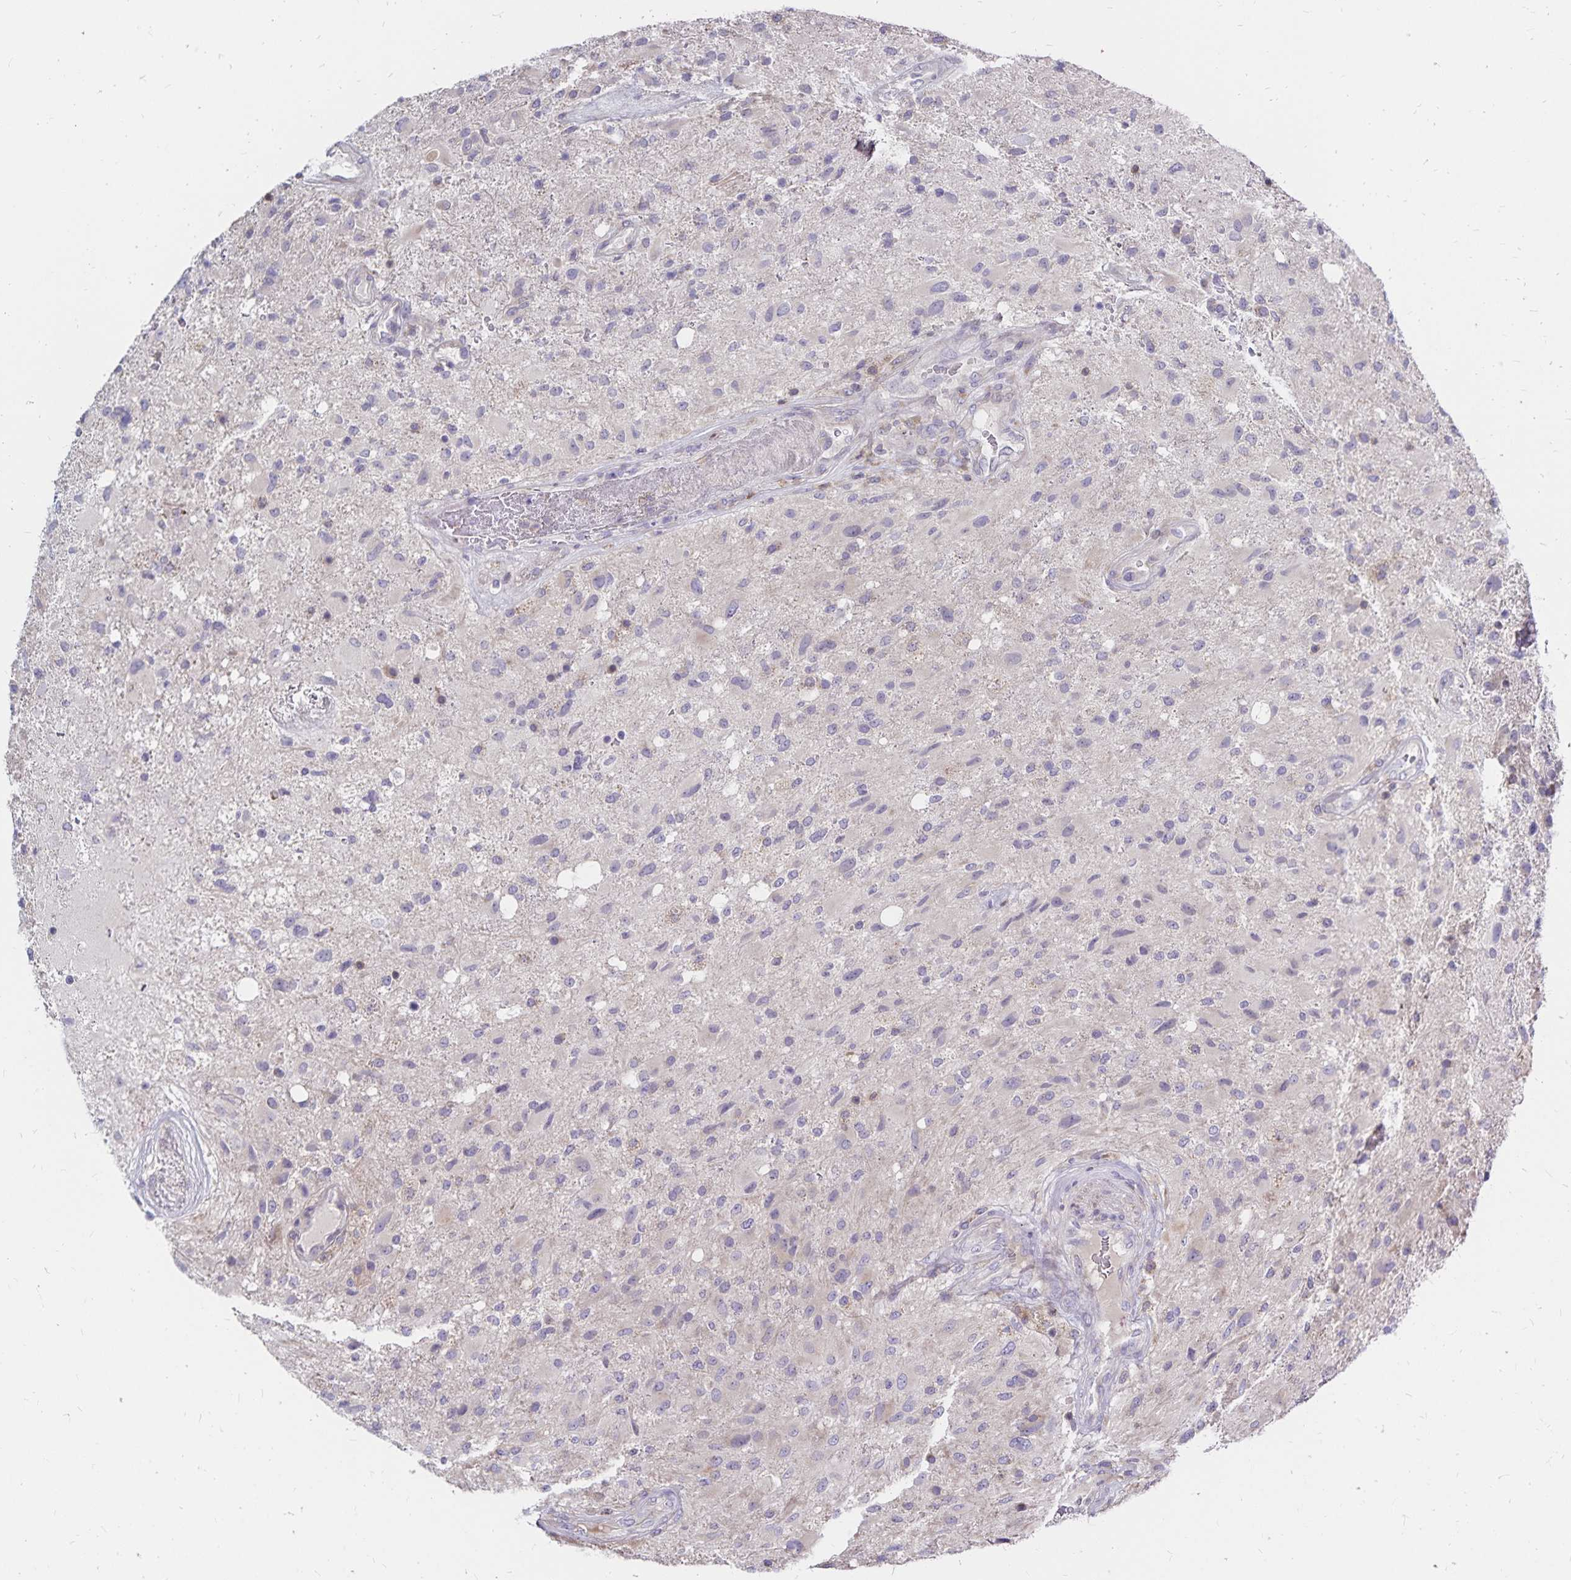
{"staining": {"intensity": "negative", "quantity": "none", "location": "none"}, "tissue": "glioma", "cell_type": "Tumor cells", "image_type": "cancer", "snomed": [{"axis": "morphology", "description": "Glioma, malignant, High grade"}, {"axis": "topography", "description": "Brain"}], "caption": "Glioma was stained to show a protein in brown. There is no significant positivity in tumor cells.", "gene": "NAGPA", "patient": {"sex": "male", "age": 53}}